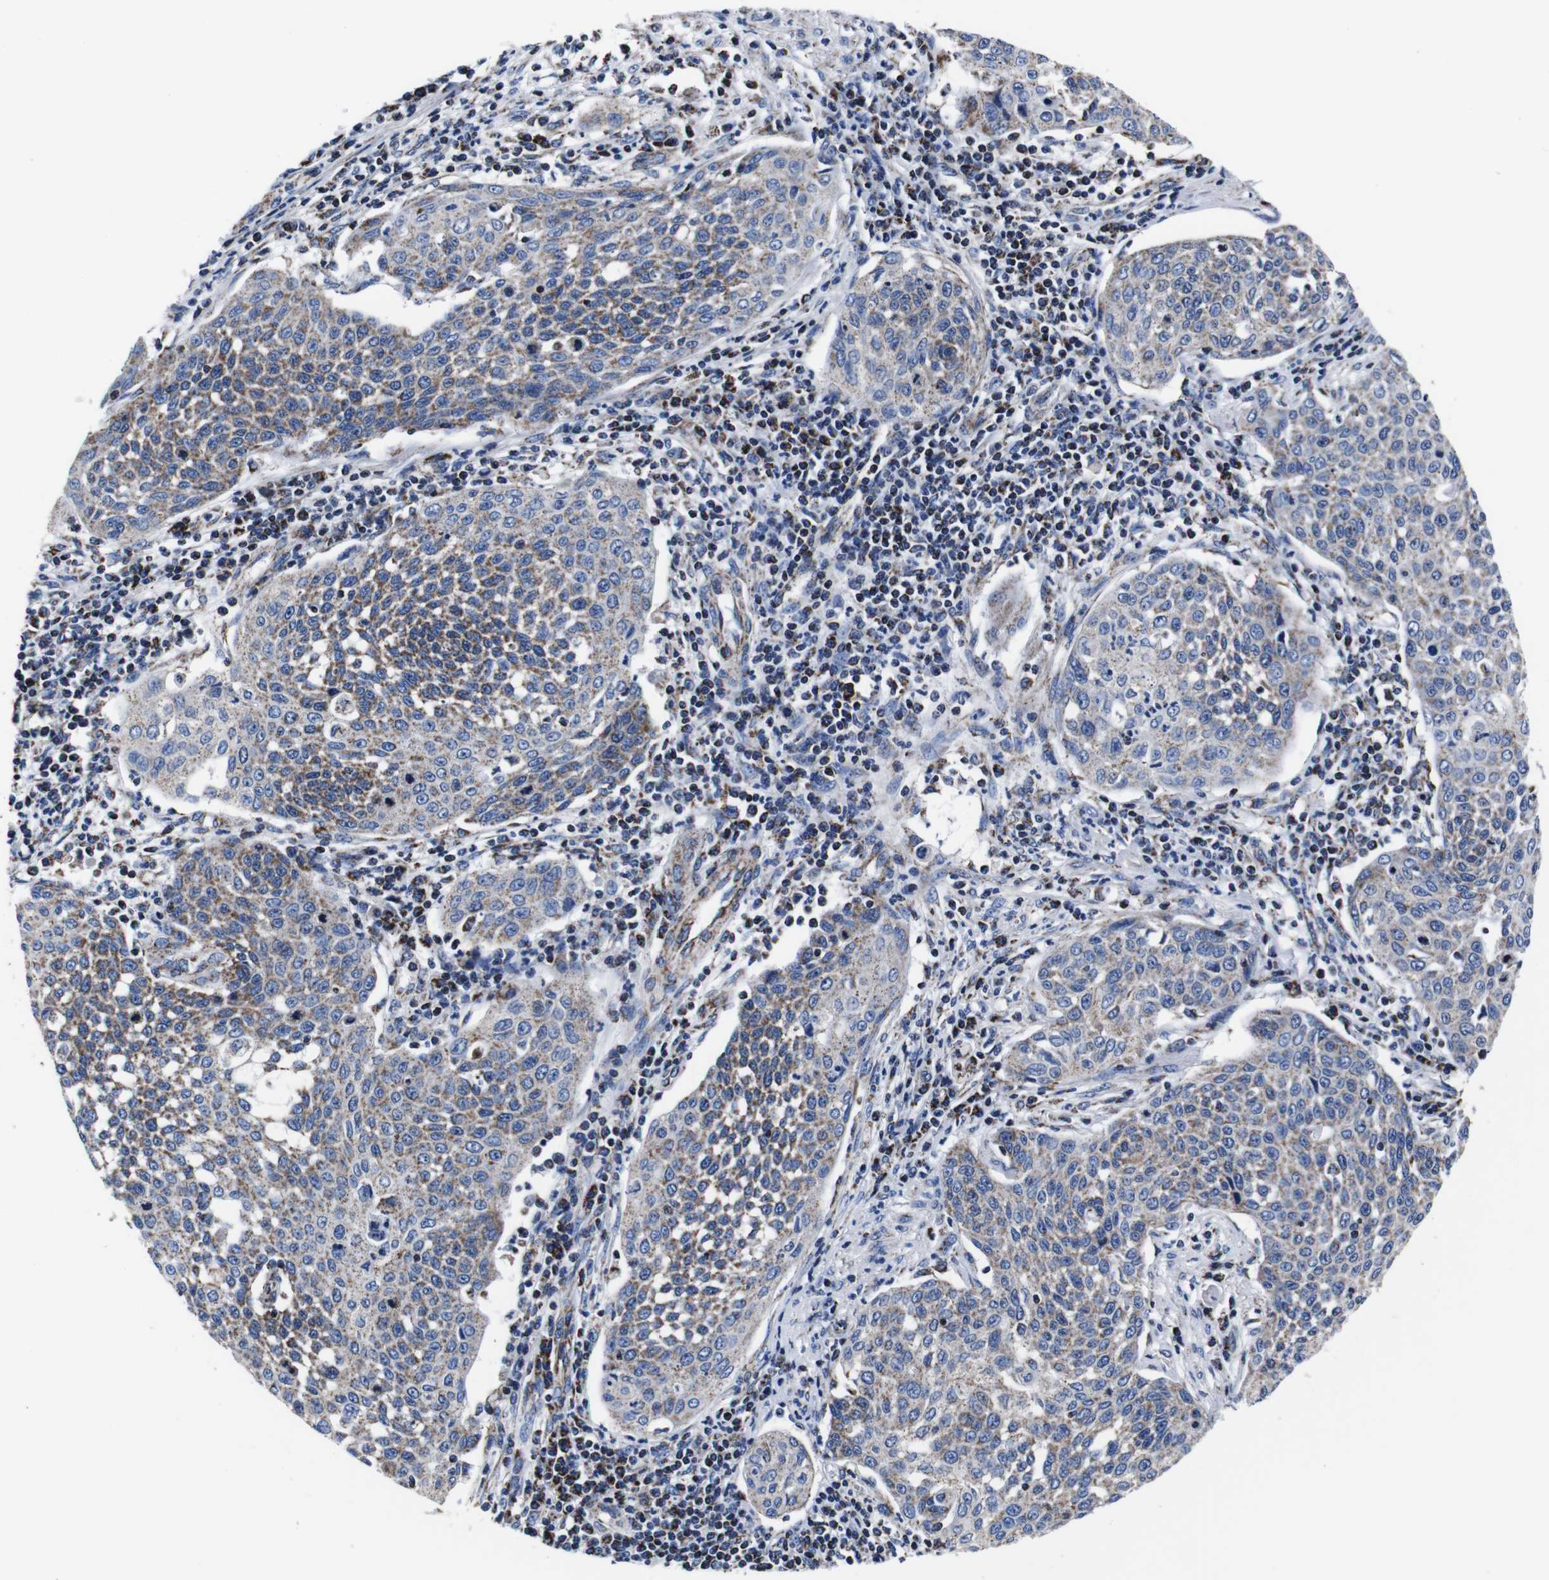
{"staining": {"intensity": "weak", "quantity": "25%-75%", "location": "cytoplasmic/membranous"}, "tissue": "cervical cancer", "cell_type": "Tumor cells", "image_type": "cancer", "snomed": [{"axis": "morphology", "description": "Squamous cell carcinoma, NOS"}, {"axis": "topography", "description": "Cervix"}], "caption": "Cervical squamous cell carcinoma tissue reveals weak cytoplasmic/membranous positivity in approximately 25%-75% of tumor cells", "gene": "FKBP9", "patient": {"sex": "female", "age": 34}}